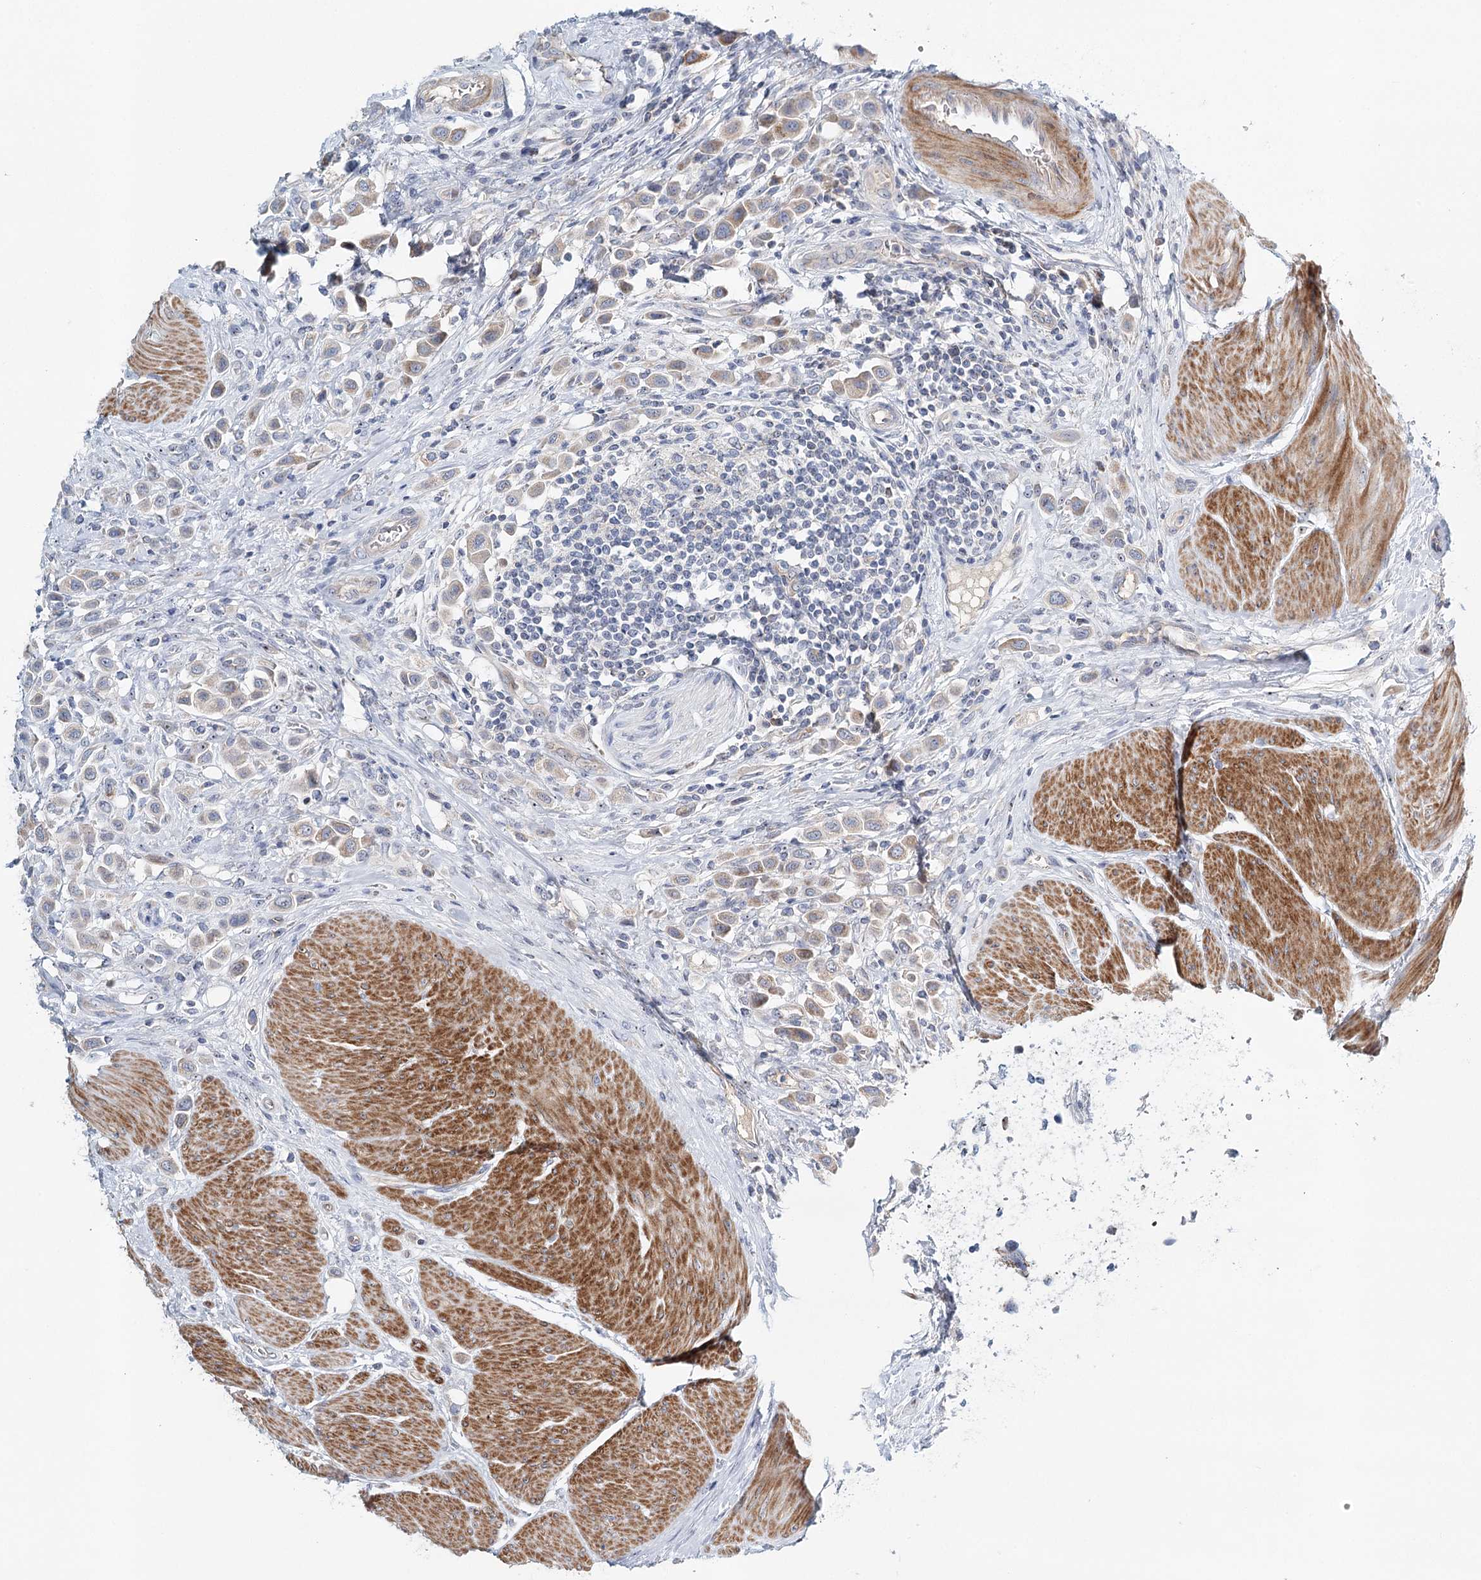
{"staining": {"intensity": "weak", "quantity": ">75%", "location": "cytoplasmic/membranous"}, "tissue": "urothelial cancer", "cell_type": "Tumor cells", "image_type": "cancer", "snomed": [{"axis": "morphology", "description": "Urothelial carcinoma, High grade"}, {"axis": "topography", "description": "Urinary bladder"}], "caption": "Human high-grade urothelial carcinoma stained with a protein marker demonstrates weak staining in tumor cells.", "gene": "RBM43", "patient": {"sex": "male", "age": 50}}